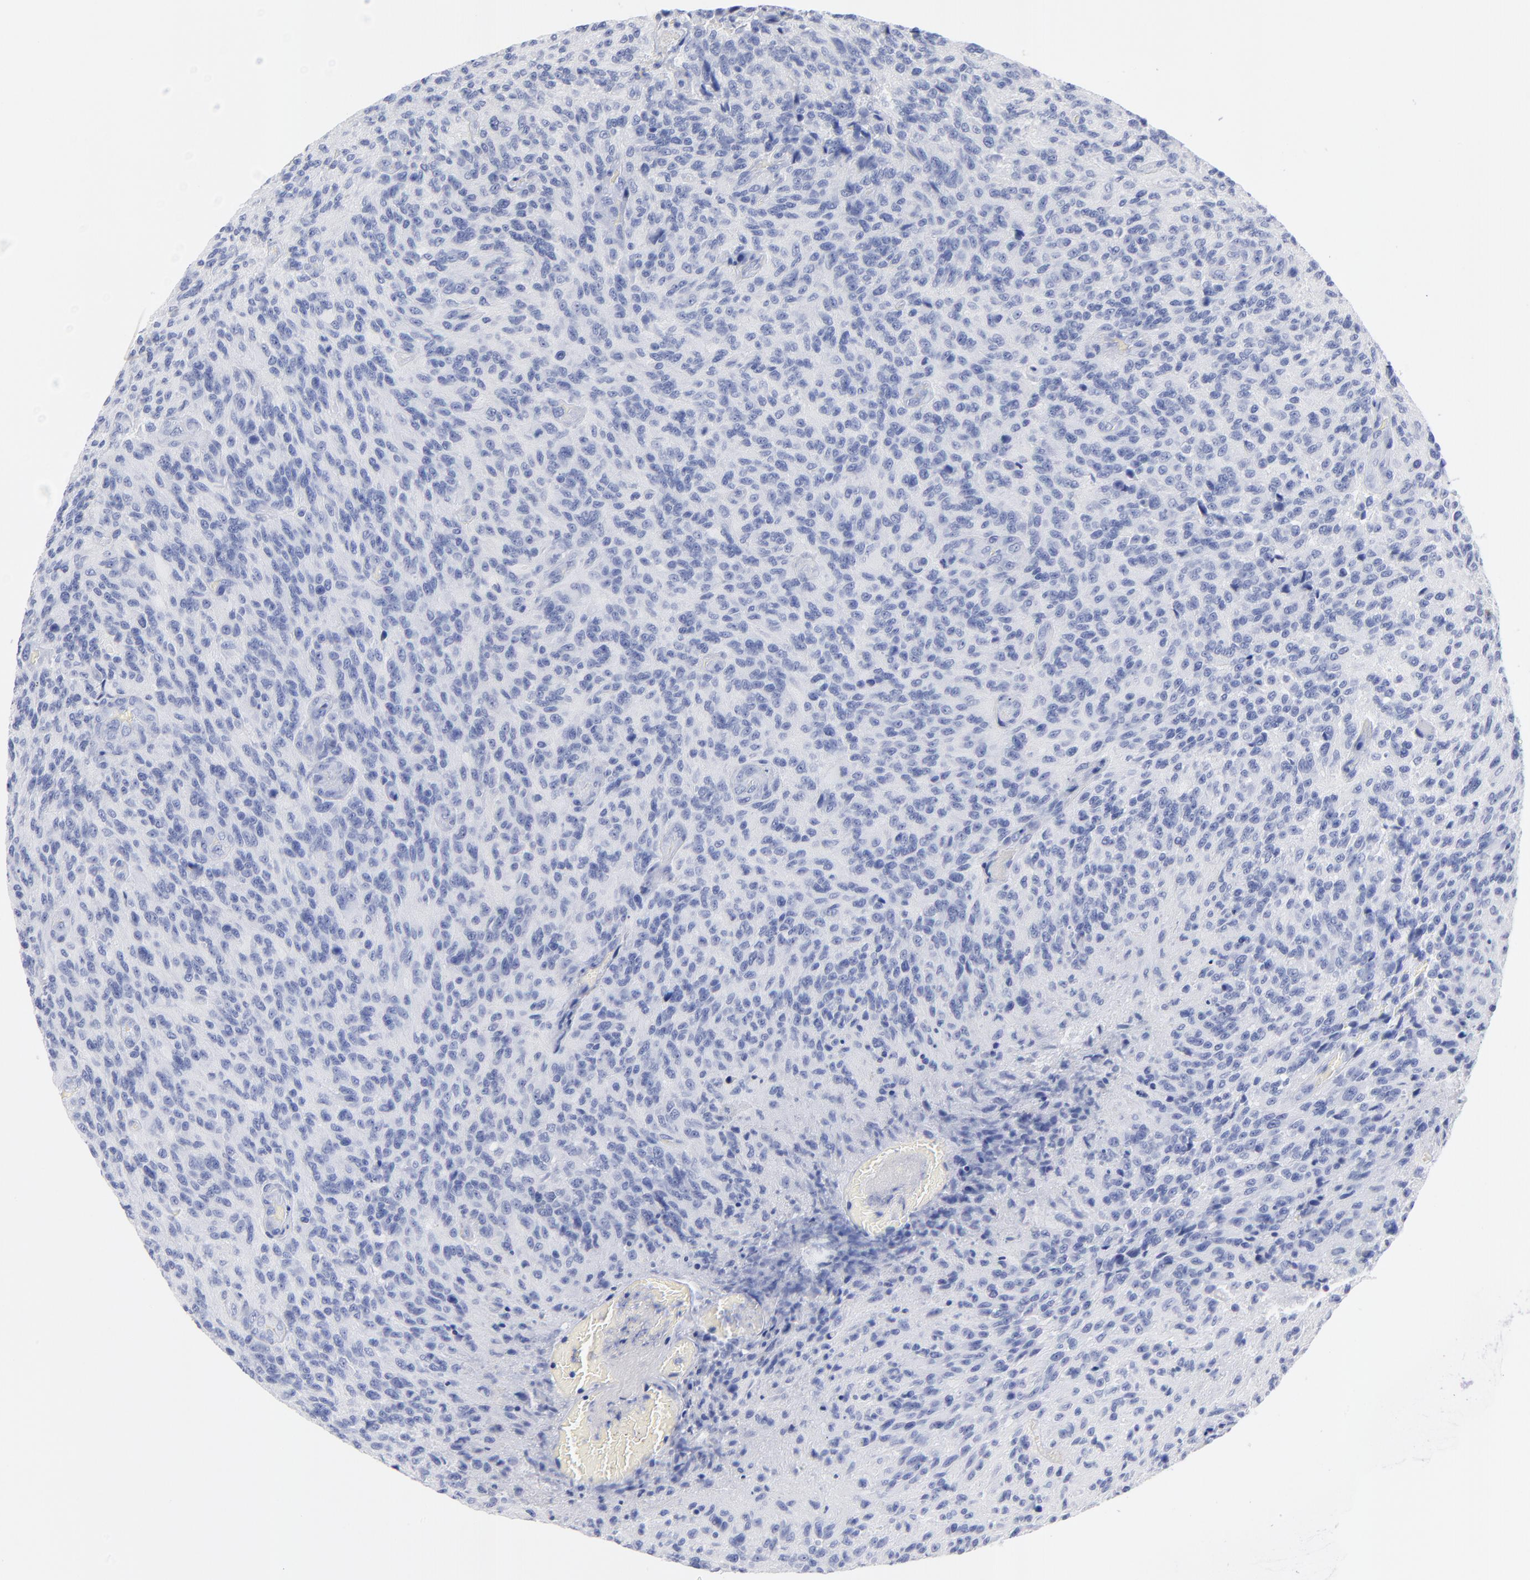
{"staining": {"intensity": "negative", "quantity": "none", "location": "none"}, "tissue": "glioma", "cell_type": "Tumor cells", "image_type": "cancer", "snomed": [{"axis": "morphology", "description": "Normal tissue, NOS"}, {"axis": "morphology", "description": "Glioma, malignant, High grade"}, {"axis": "topography", "description": "Cerebral cortex"}], "caption": "Tumor cells show no significant staining in malignant glioma (high-grade).", "gene": "ACY1", "patient": {"sex": "male", "age": 56}}